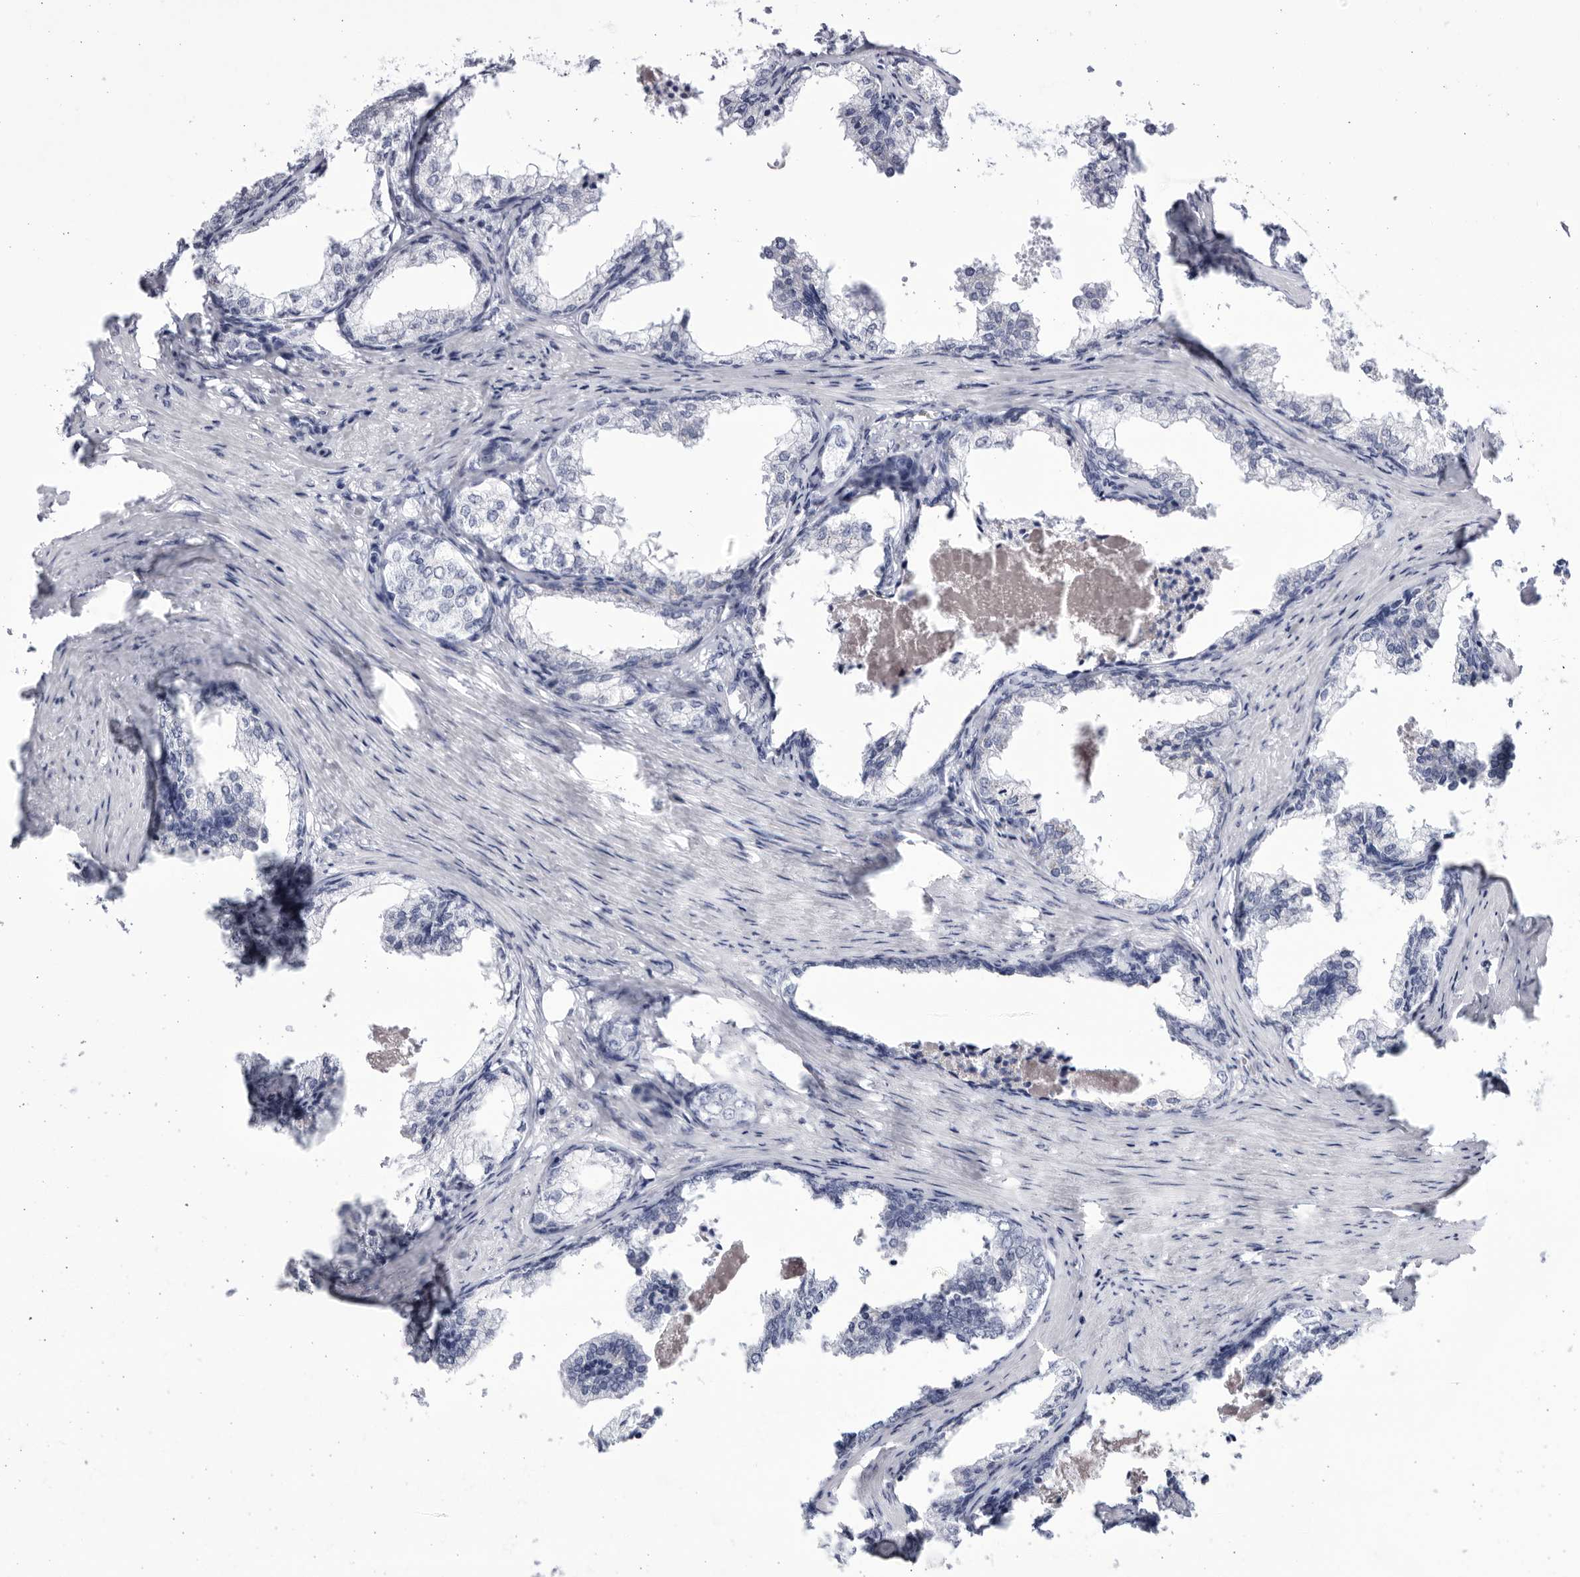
{"staining": {"intensity": "negative", "quantity": "none", "location": "none"}, "tissue": "prostate cancer", "cell_type": "Tumor cells", "image_type": "cancer", "snomed": [{"axis": "morphology", "description": "Adenocarcinoma, High grade"}, {"axis": "topography", "description": "Prostate"}], "caption": "High power microscopy photomicrograph of an immunohistochemistry photomicrograph of prostate cancer, revealing no significant expression in tumor cells.", "gene": "CCDC181", "patient": {"sex": "male", "age": 58}}